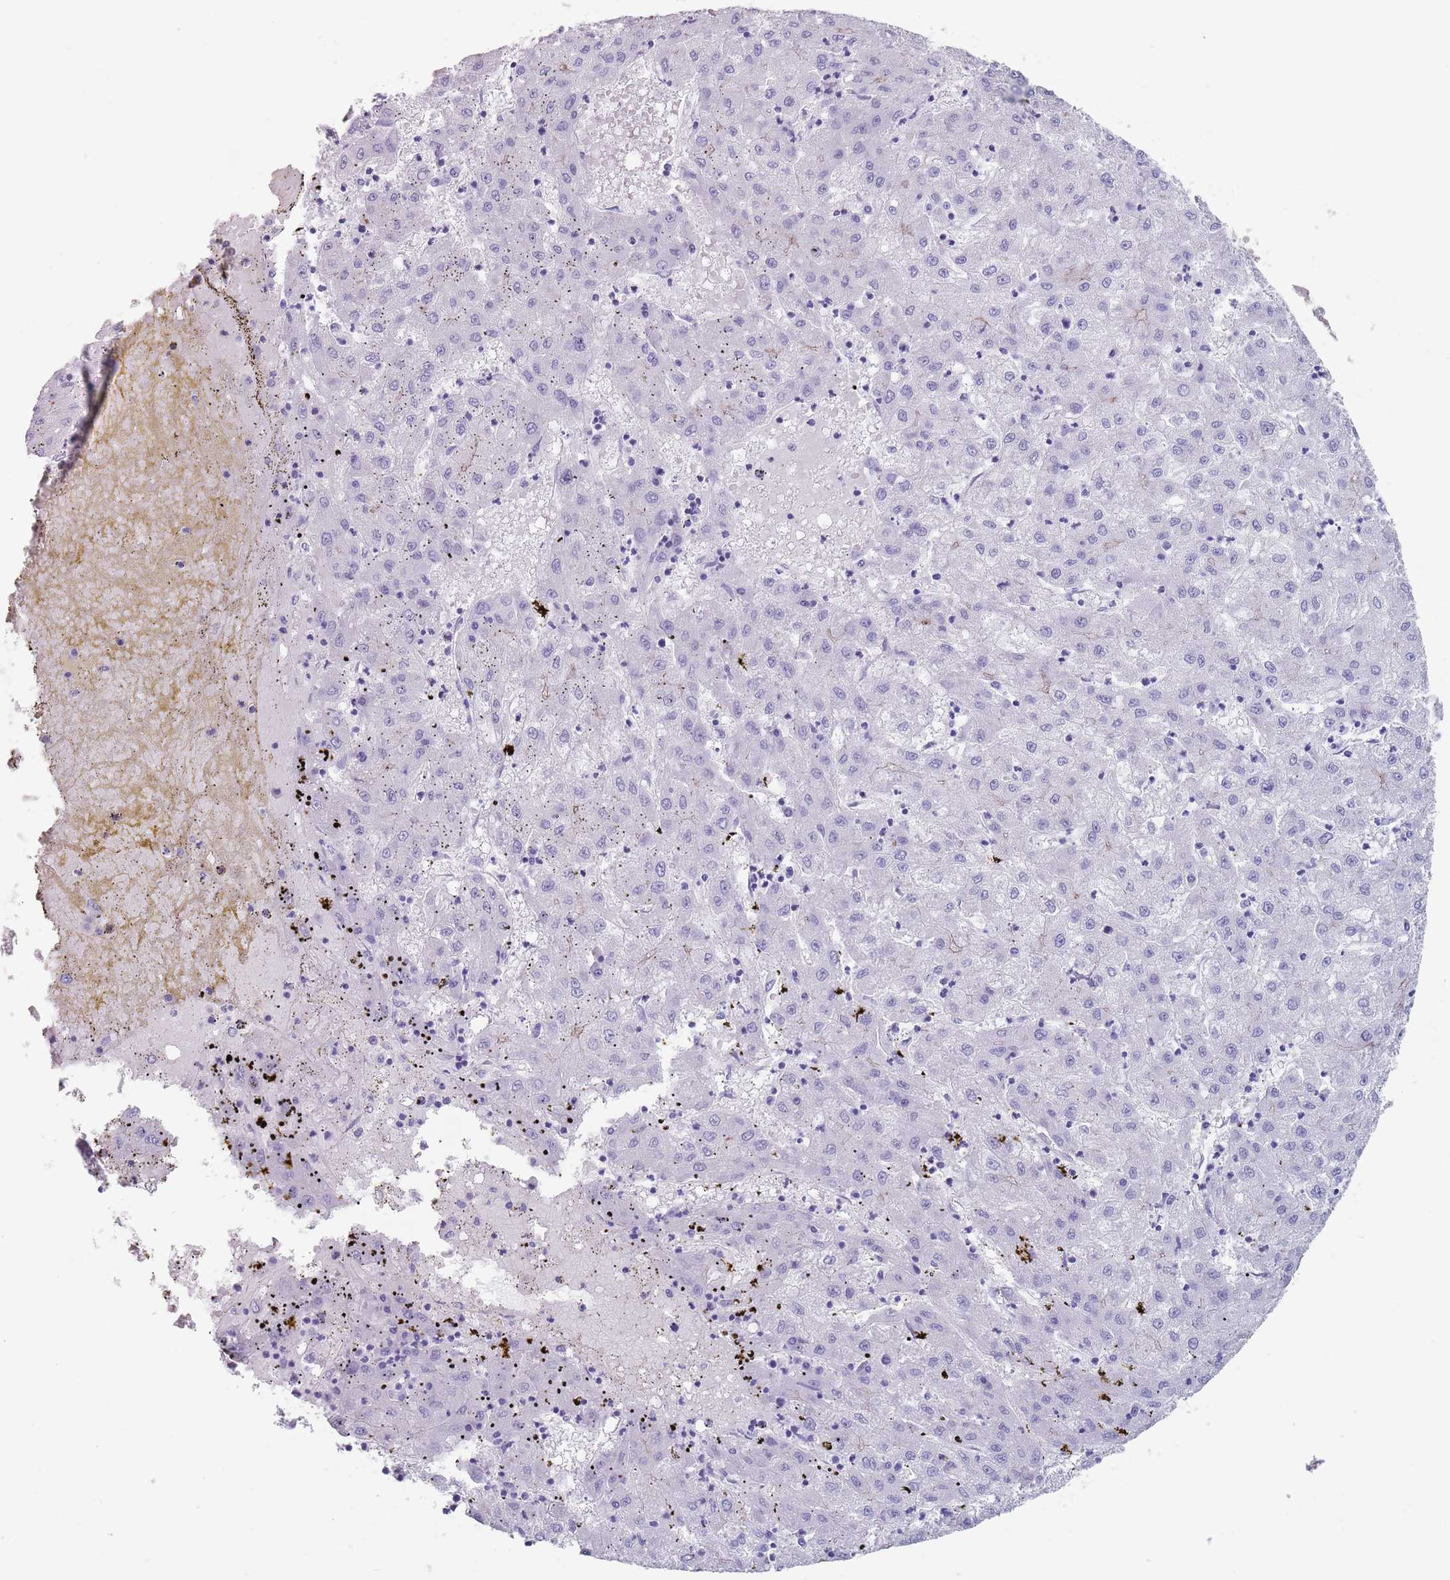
{"staining": {"intensity": "negative", "quantity": "none", "location": "none"}, "tissue": "liver cancer", "cell_type": "Tumor cells", "image_type": "cancer", "snomed": [{"axis": "morphology", "description": "Carcinoma, Hepatocellular, NOS"}, {"axis": "topography", "description": "Liver"}], "caption": "Tumor cells are negative for brown protein staining in hepatocellular carcinoma (liver). Nuclei are stained in blue.", "gene": "OR5A2", "patient": {"sex": "male", "age": 72}}